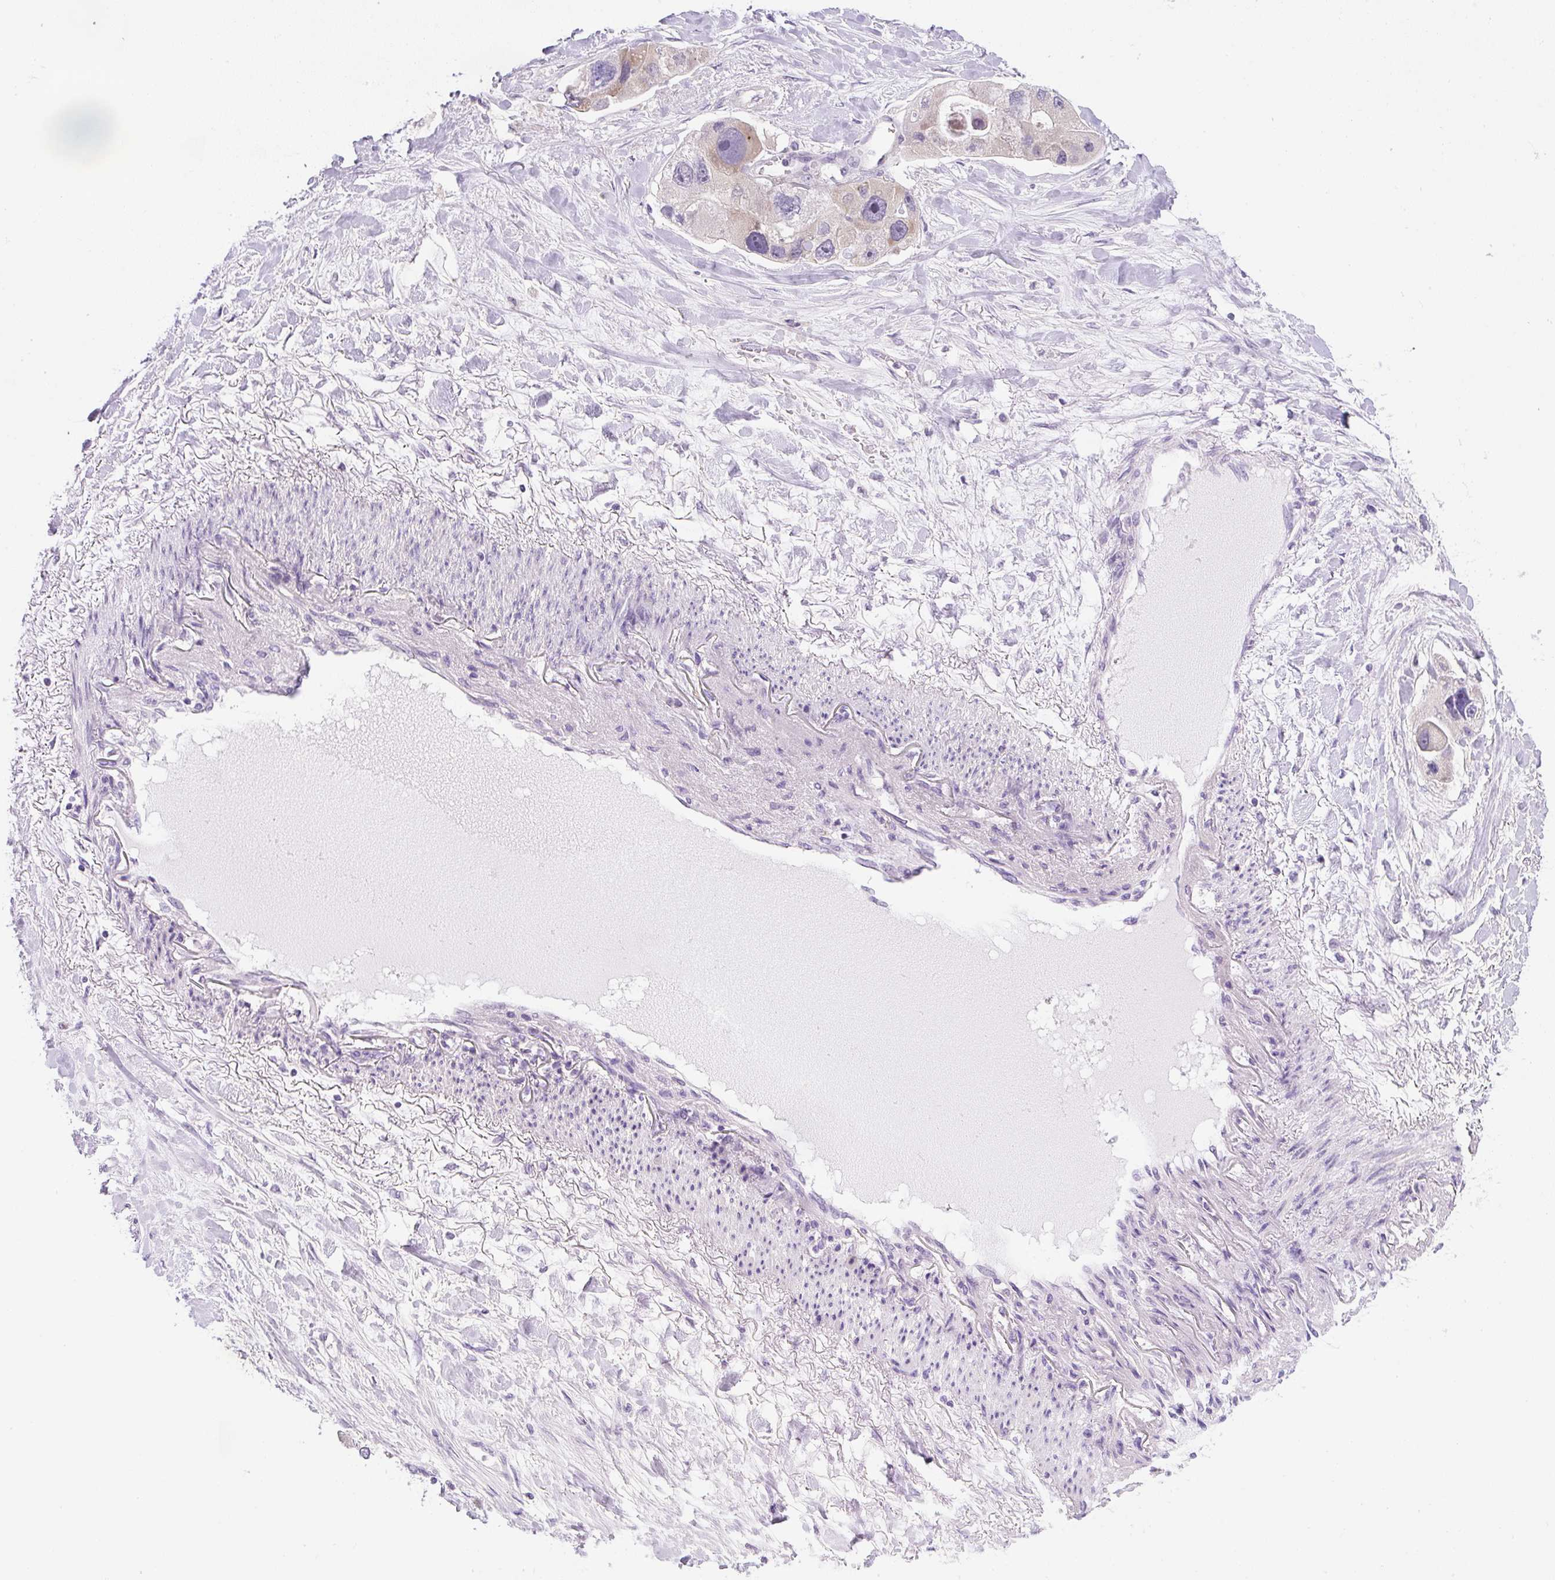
{"staining": {"intensity": "negative", "quantity": "none", "location": "none"}, "tissue": "lung cancer", "cell_type": "Tumor cells", "image_type": "cancer", "snomed": [{"axis": "morphology", "description": "Adenocarcinoma, NOS"}, {"axis": "topography", "description": "Lung"}], "caption": "High power microscopy micrograph of an IHC image of lung cancer (adenocarcinoma), revealing no significant staining in tumor cells. Nuclei are stained in blue.", "gene": "UBL3", "patient": {"sex": "female", "age": 54}}